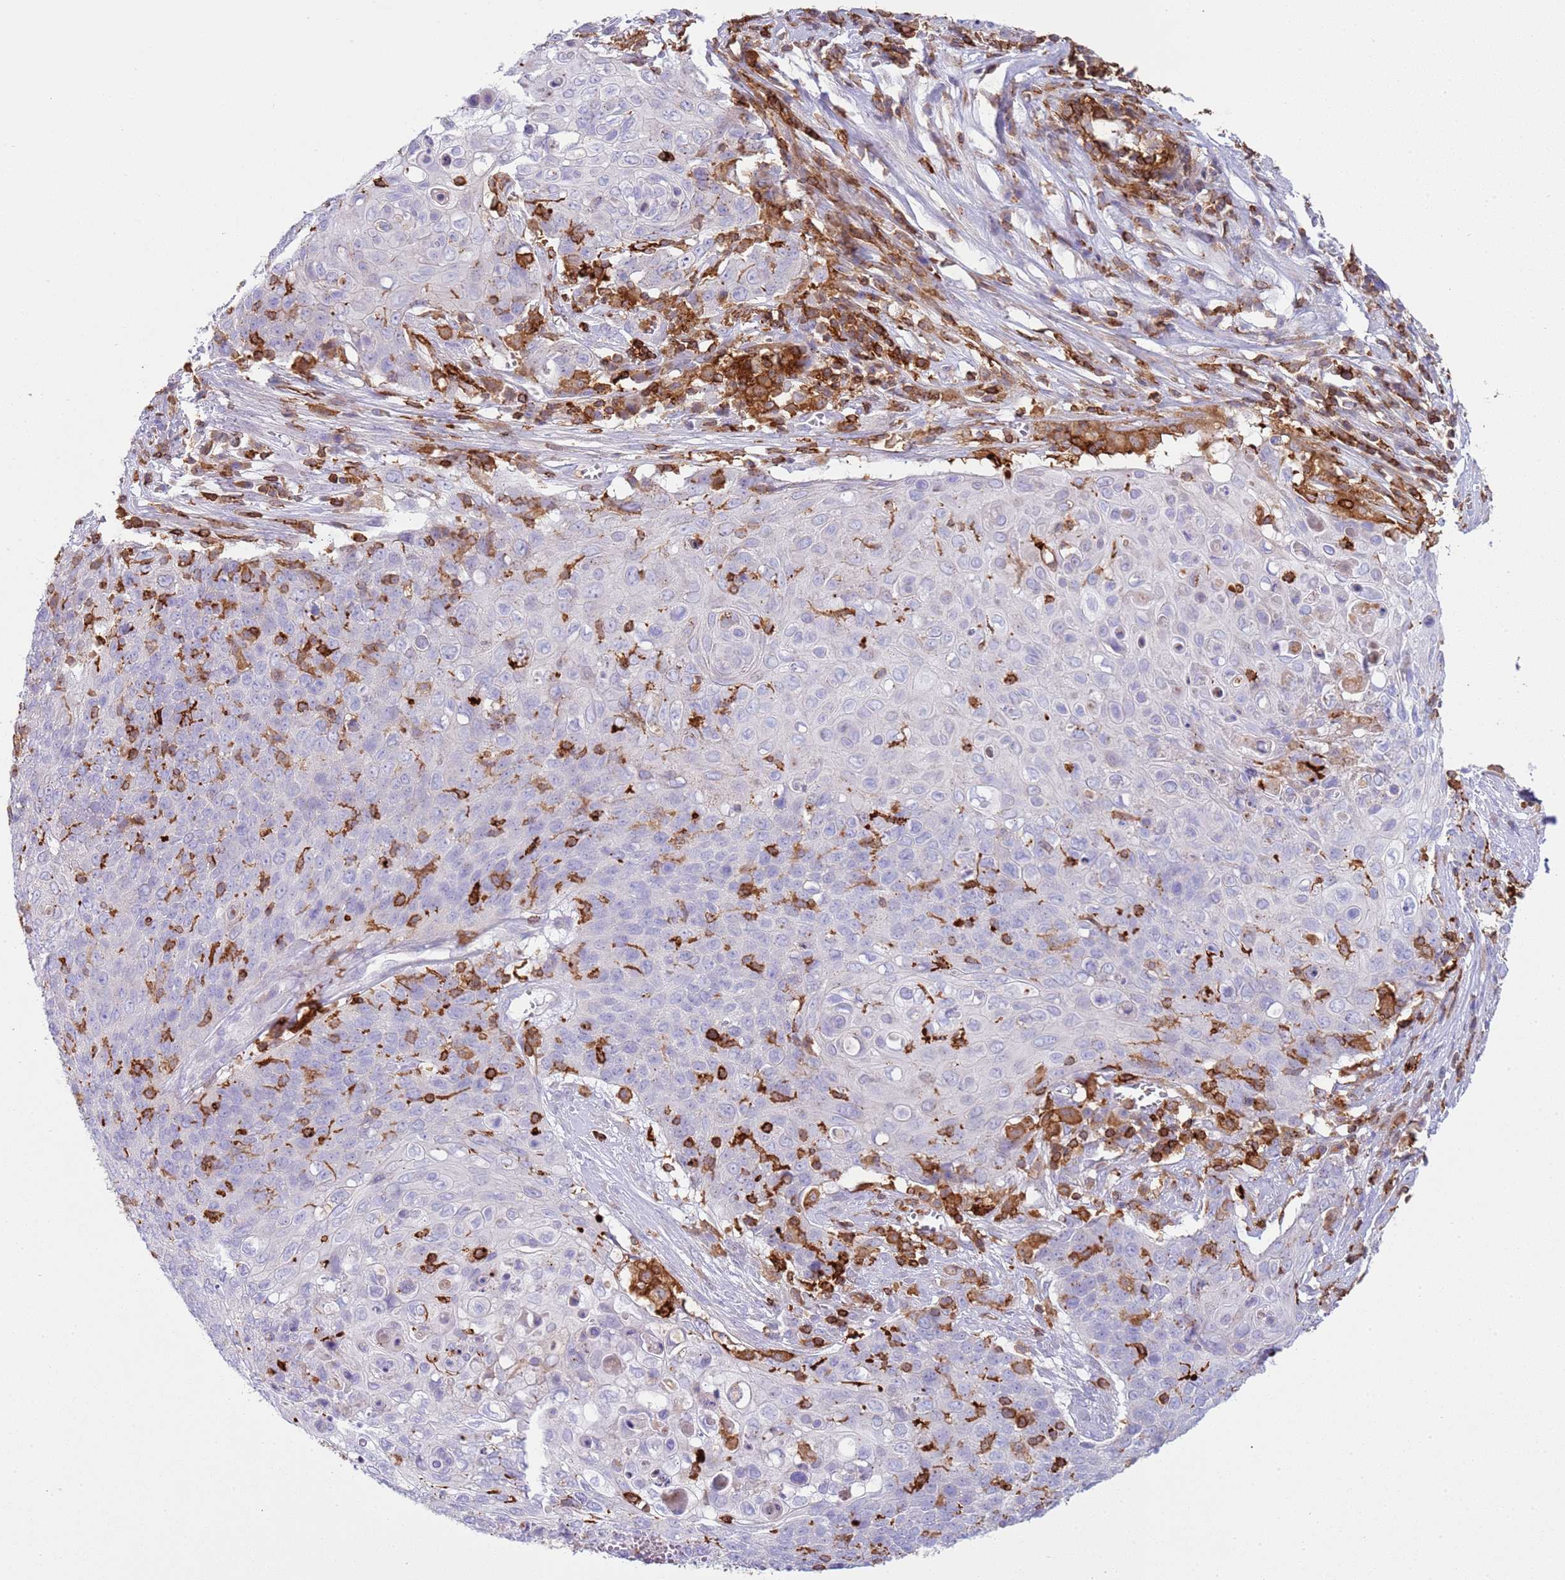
{"staining": {"intensity": "moderate", "quantity": "<25%", "location": "cytoplasmic/membranous"}, "tissue": "cervical cancer", "cell_type": "Tumor cells", "image_type": "cancer", "snomed": [{"axis": "morphology", "description": "Squamous cell carcinoma, NOS"}, {"axis": "topography", "description": "Cervix"}], "caption": "There is low levels of moderate cytoplasmic/membranous staining in tumor cells of cervical cancer (squamous cell carcinoma), as demonstrated by immunohistochemical staining (brown color).", "gene": "TTPAL", "patient": {"sex": "female", "age": 39}}